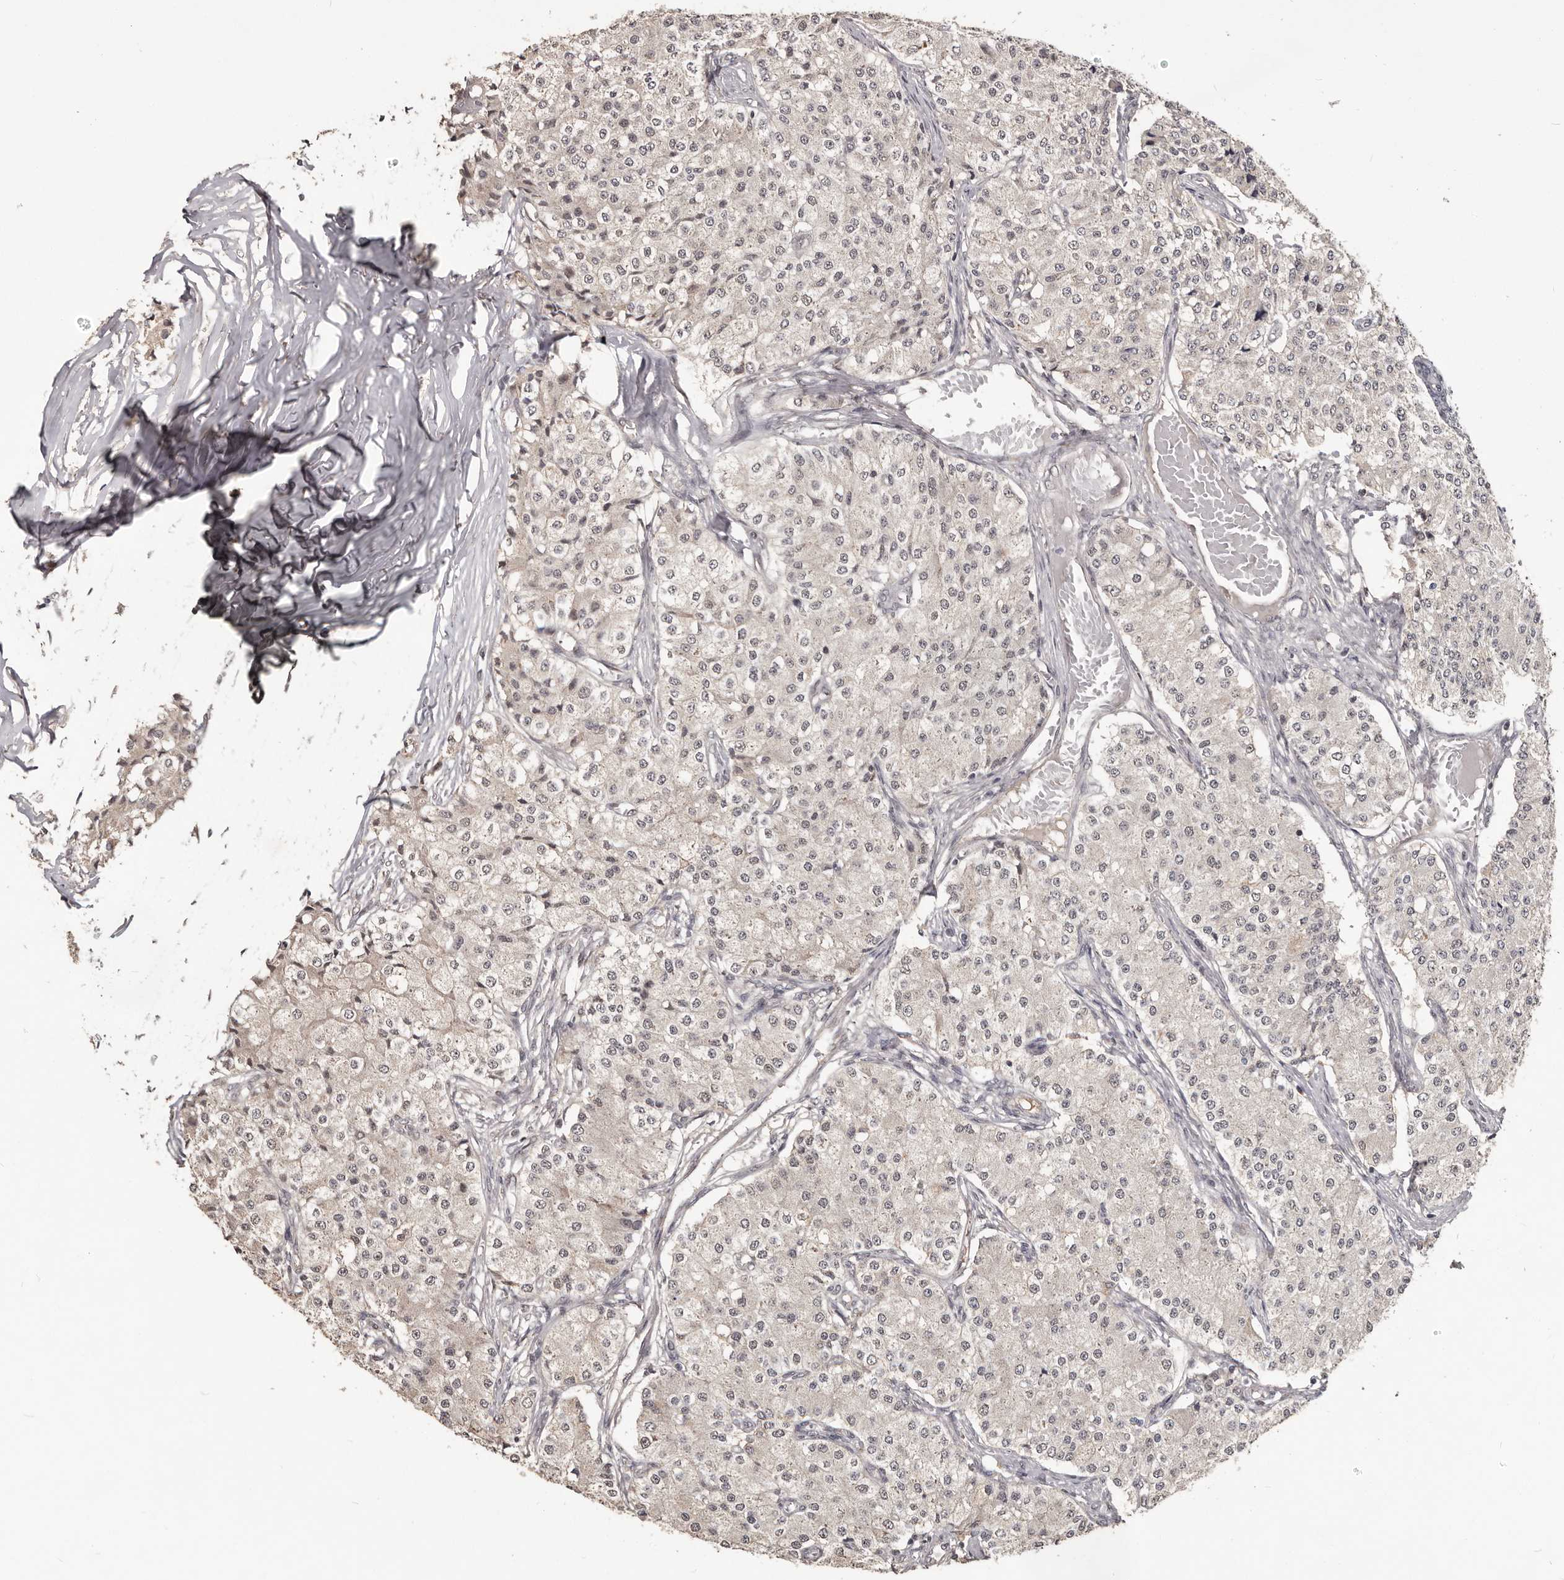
{"staining": {"intensity": "weak", "quantity": "25%-75%", "location": "nuclear"}, "tissue": "carcinoid", "cell_type": "Tumor cells", "image_type": "cancer", "snomed": [{"axis": "morphology", "description": "Carcinoid, malignant, NOS"}, {"axis": "topography", "description": "Colon"}], "caption": "The micrograph displays a brown stain indicating the presence of a protein in the nuclear of tumor cells in carcinoid.", "gene": "ZFP14", "patient": {"sex": "female", "age": 52}}